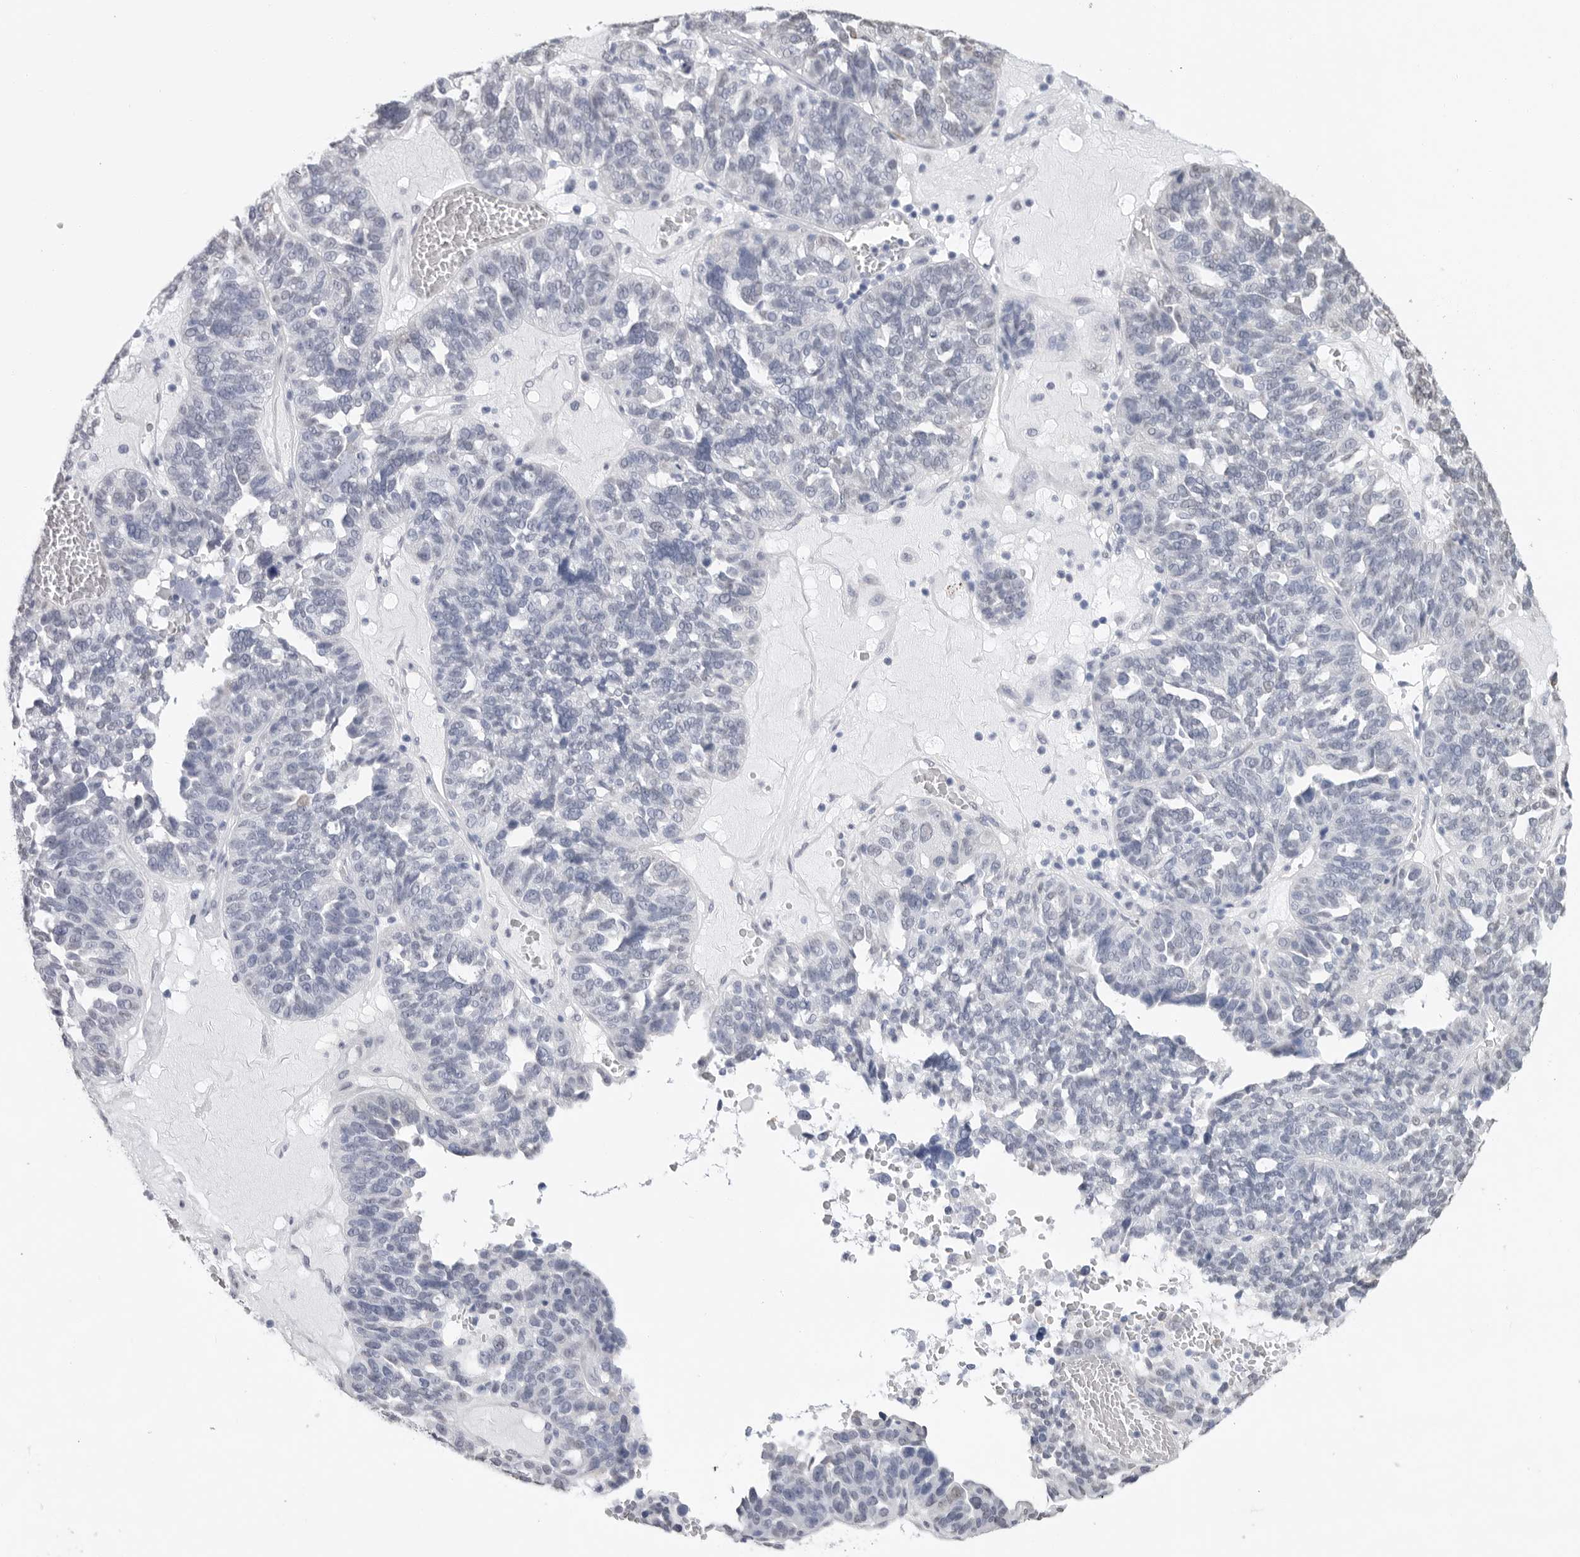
{"staining": {"intensity": "negative", "quantity": "none", "location": "none"}, "tissue": "ovarian cancer", "cell_type": "Tumor cells", "image_type": "cancer", "snomed": [{"axis": "morphology", "description": "Cystadenocarcinoma, serous, NOS"}, {"axis": "topography", "description": "Ovary"}], "caption": "Immunohistochemistry (IHC) micrograph of neoplastic tissue: human ovarian serous cystadenocarcinoma stained with DAB (3,3'-diaminobenzidine) exhibits no significant protein positivity in tumor cells.", "gene": "ARHGEF10", "patient": {"sex": "female", "age": 59}}